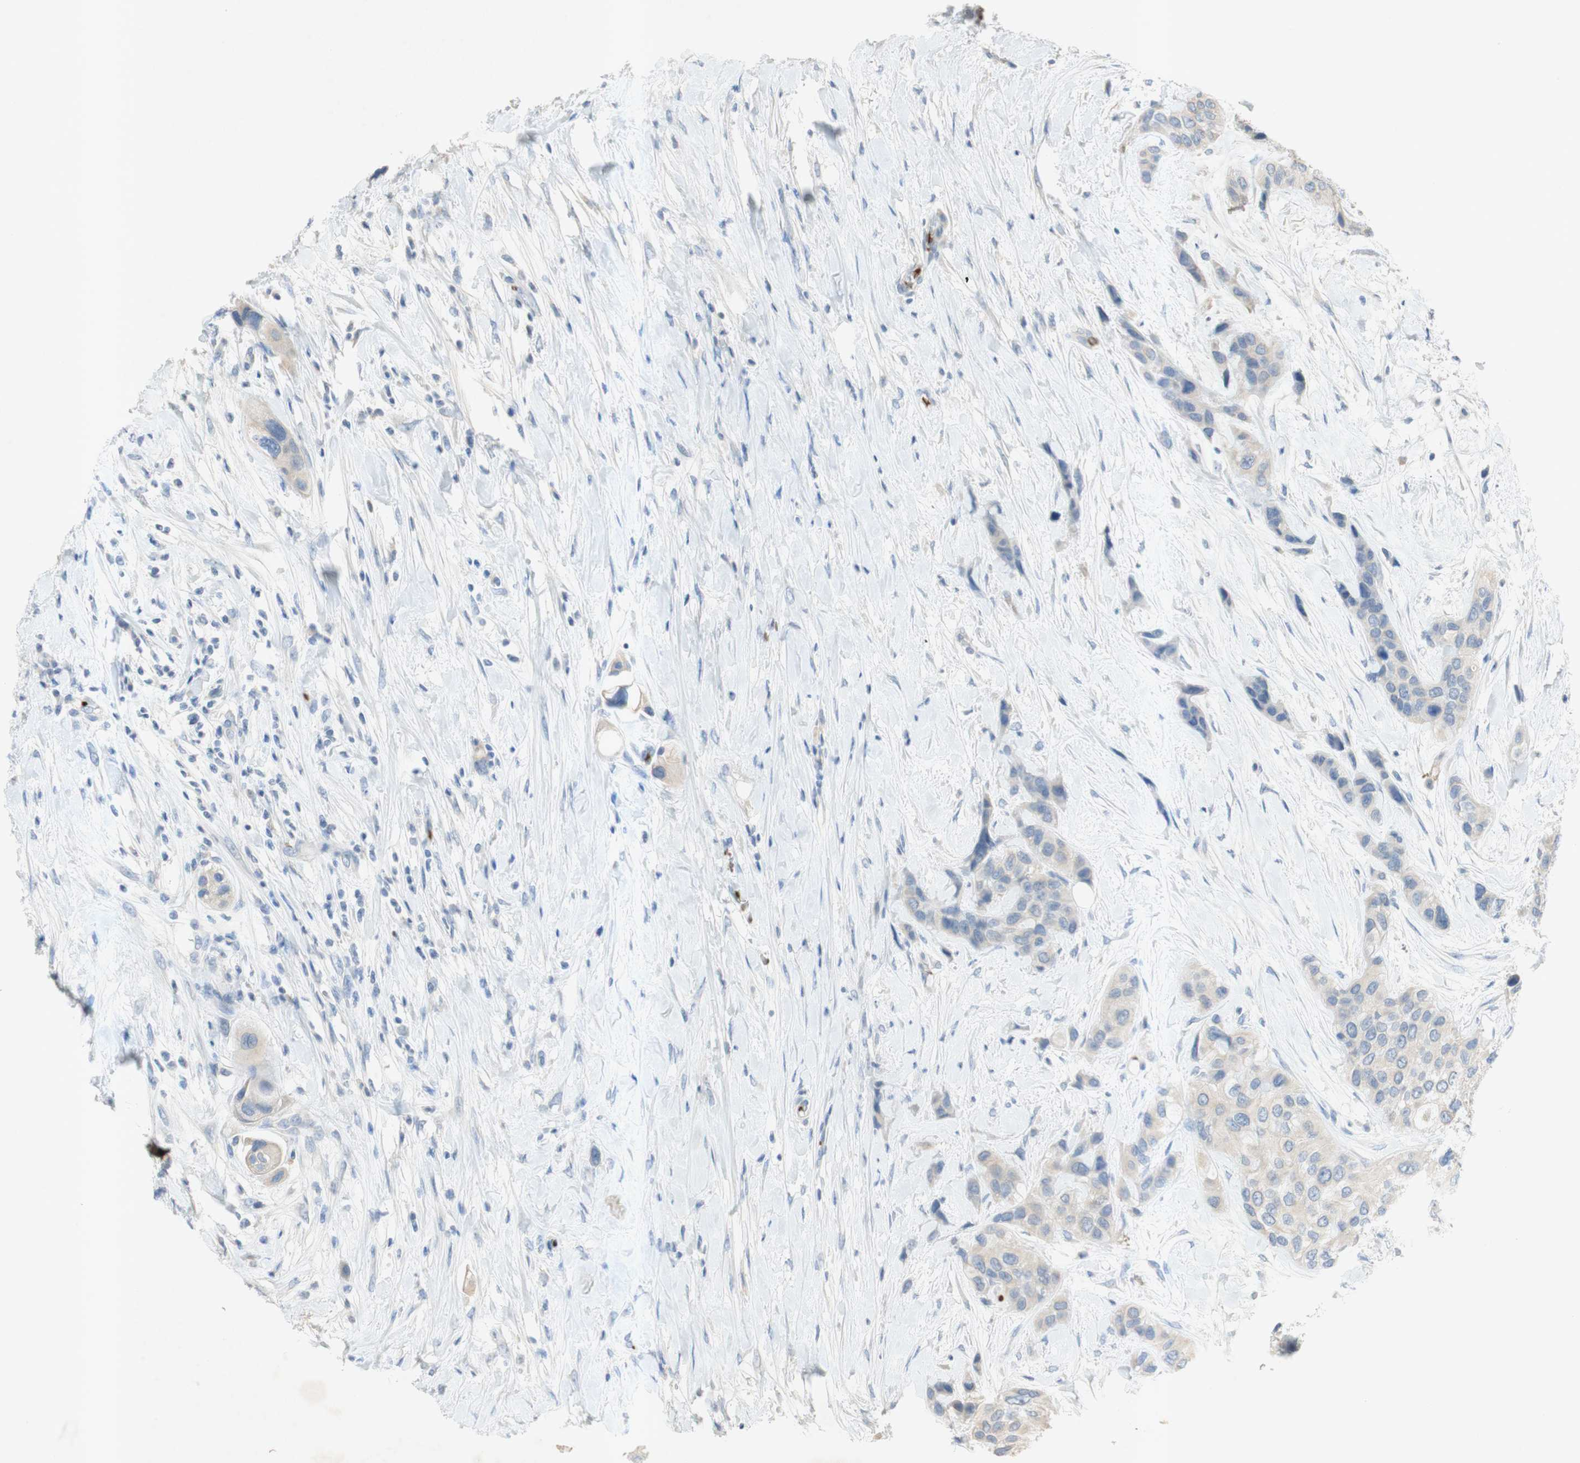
{"staining": {"intensity": "negative", "quantity": "none", "location": "none"}, "tissue": "urothelial cancer", "cell_type": "Tumor cells", "image_type": "cancer", "snomed": [{"axis": "morphology", "description": "Urothelial carcinoma, High grade"}, {"axis": "topography", "description": "Urinary bladder"}], "caption": "High-grade urothelial carcinoma stained for a protein using immunohistochemistry reveals no staining tumor cells.", "gene": "EPO", "patient": {"sex": "female", "age": 56}}